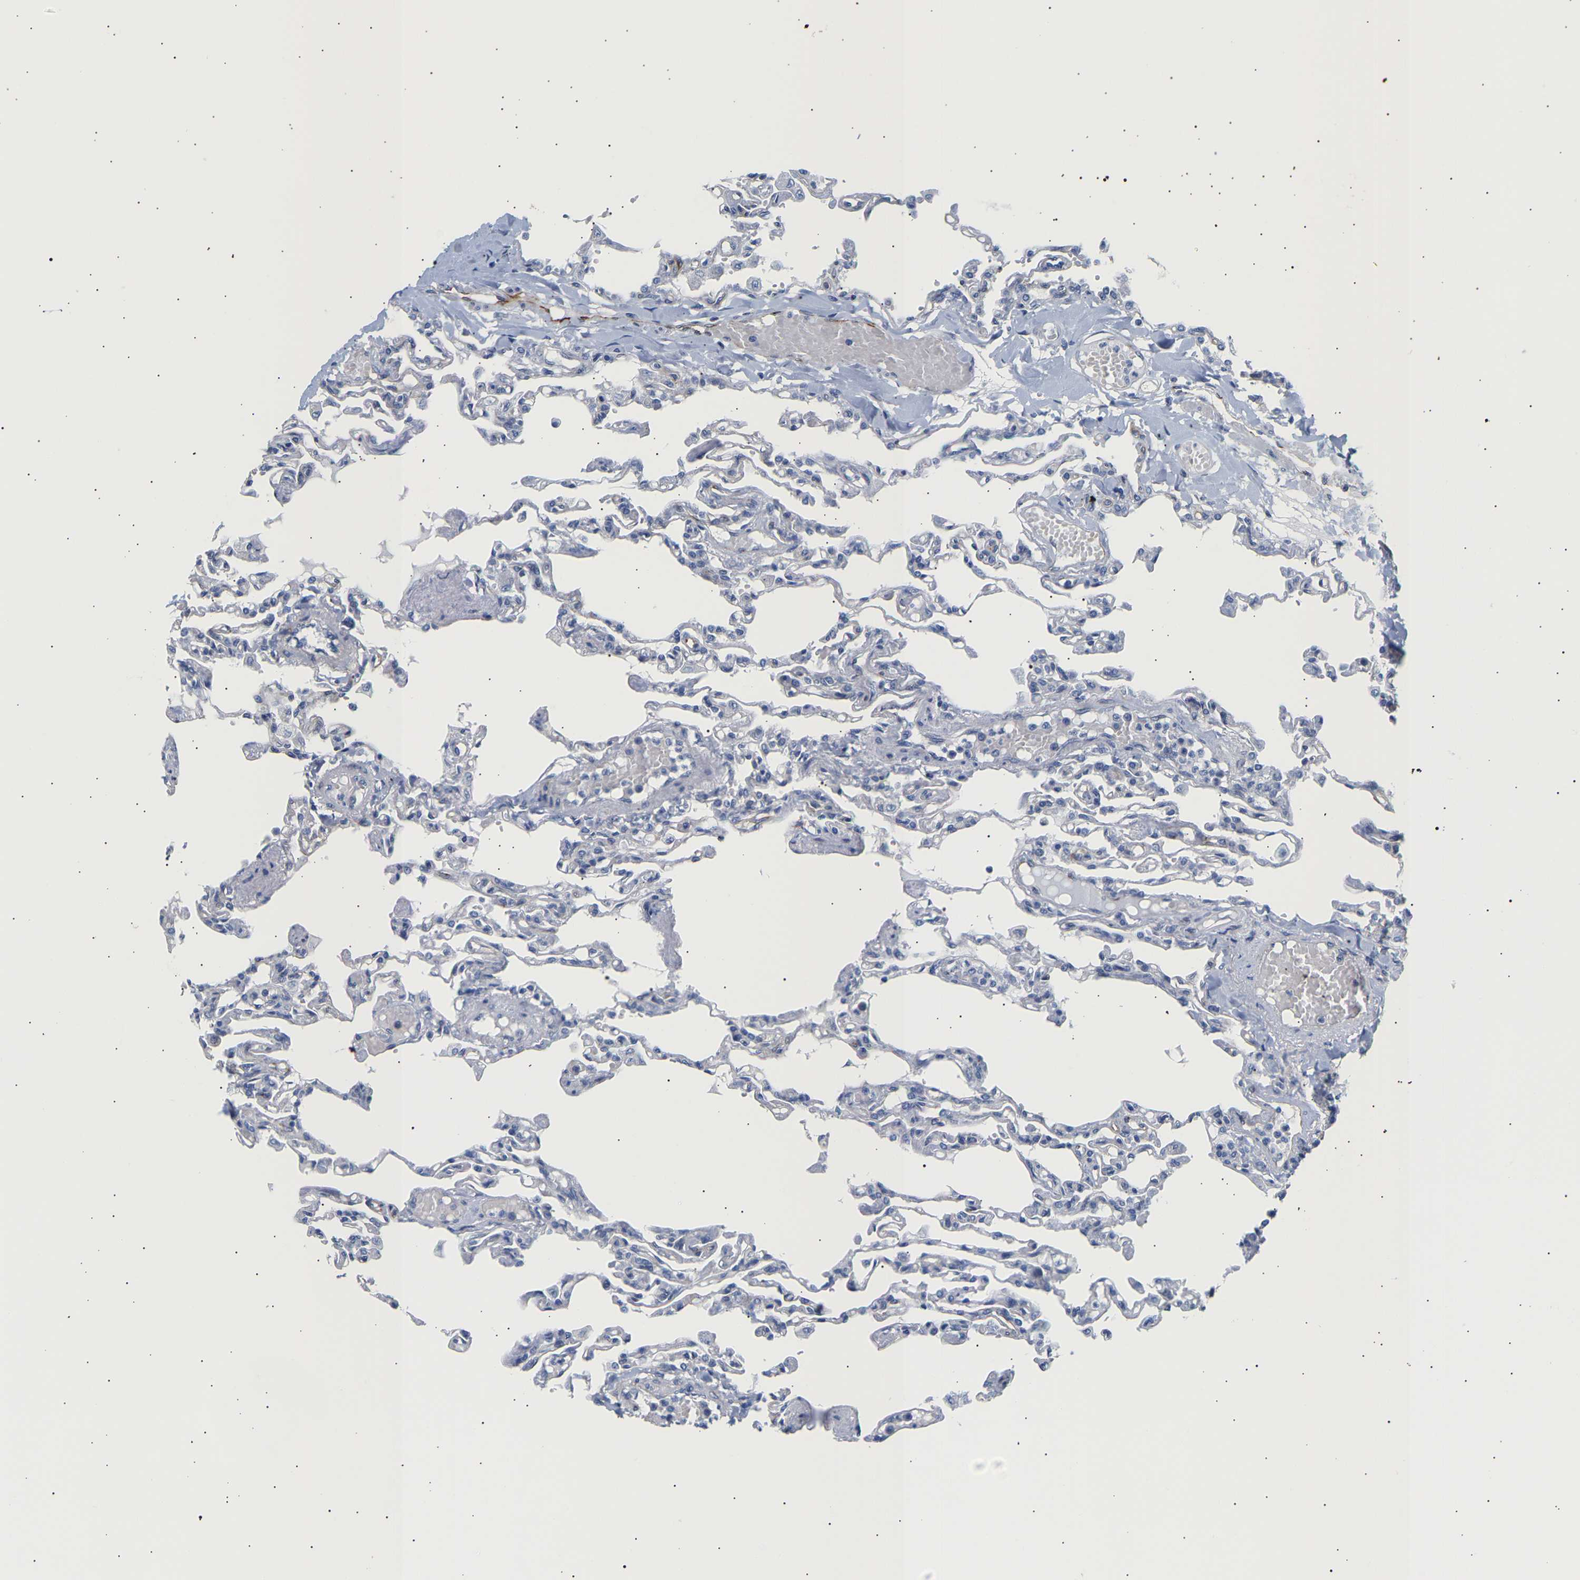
{"staining": {"intensity": "negative", "quantity": "none", "location": "none"}, "tissue": "lung", "cell_type": "Alveolar cells", "image_type": "normal", "snomed": [{"axis": "morphology", "description": "Normal tissue, NOS"}, {"axis": "topography", "description": "Lung"}], "caption": "Immunohistochemistry histopathology image of unremarkable lung stained for a protein (brown), which reveals no staining in alveolar cells. (Brightfield microscopy of DAB immunohistochemistry (IHC) at high magnification).", "gene": "IGFBP7", "patient": {"sex": "male", "age": 21}}